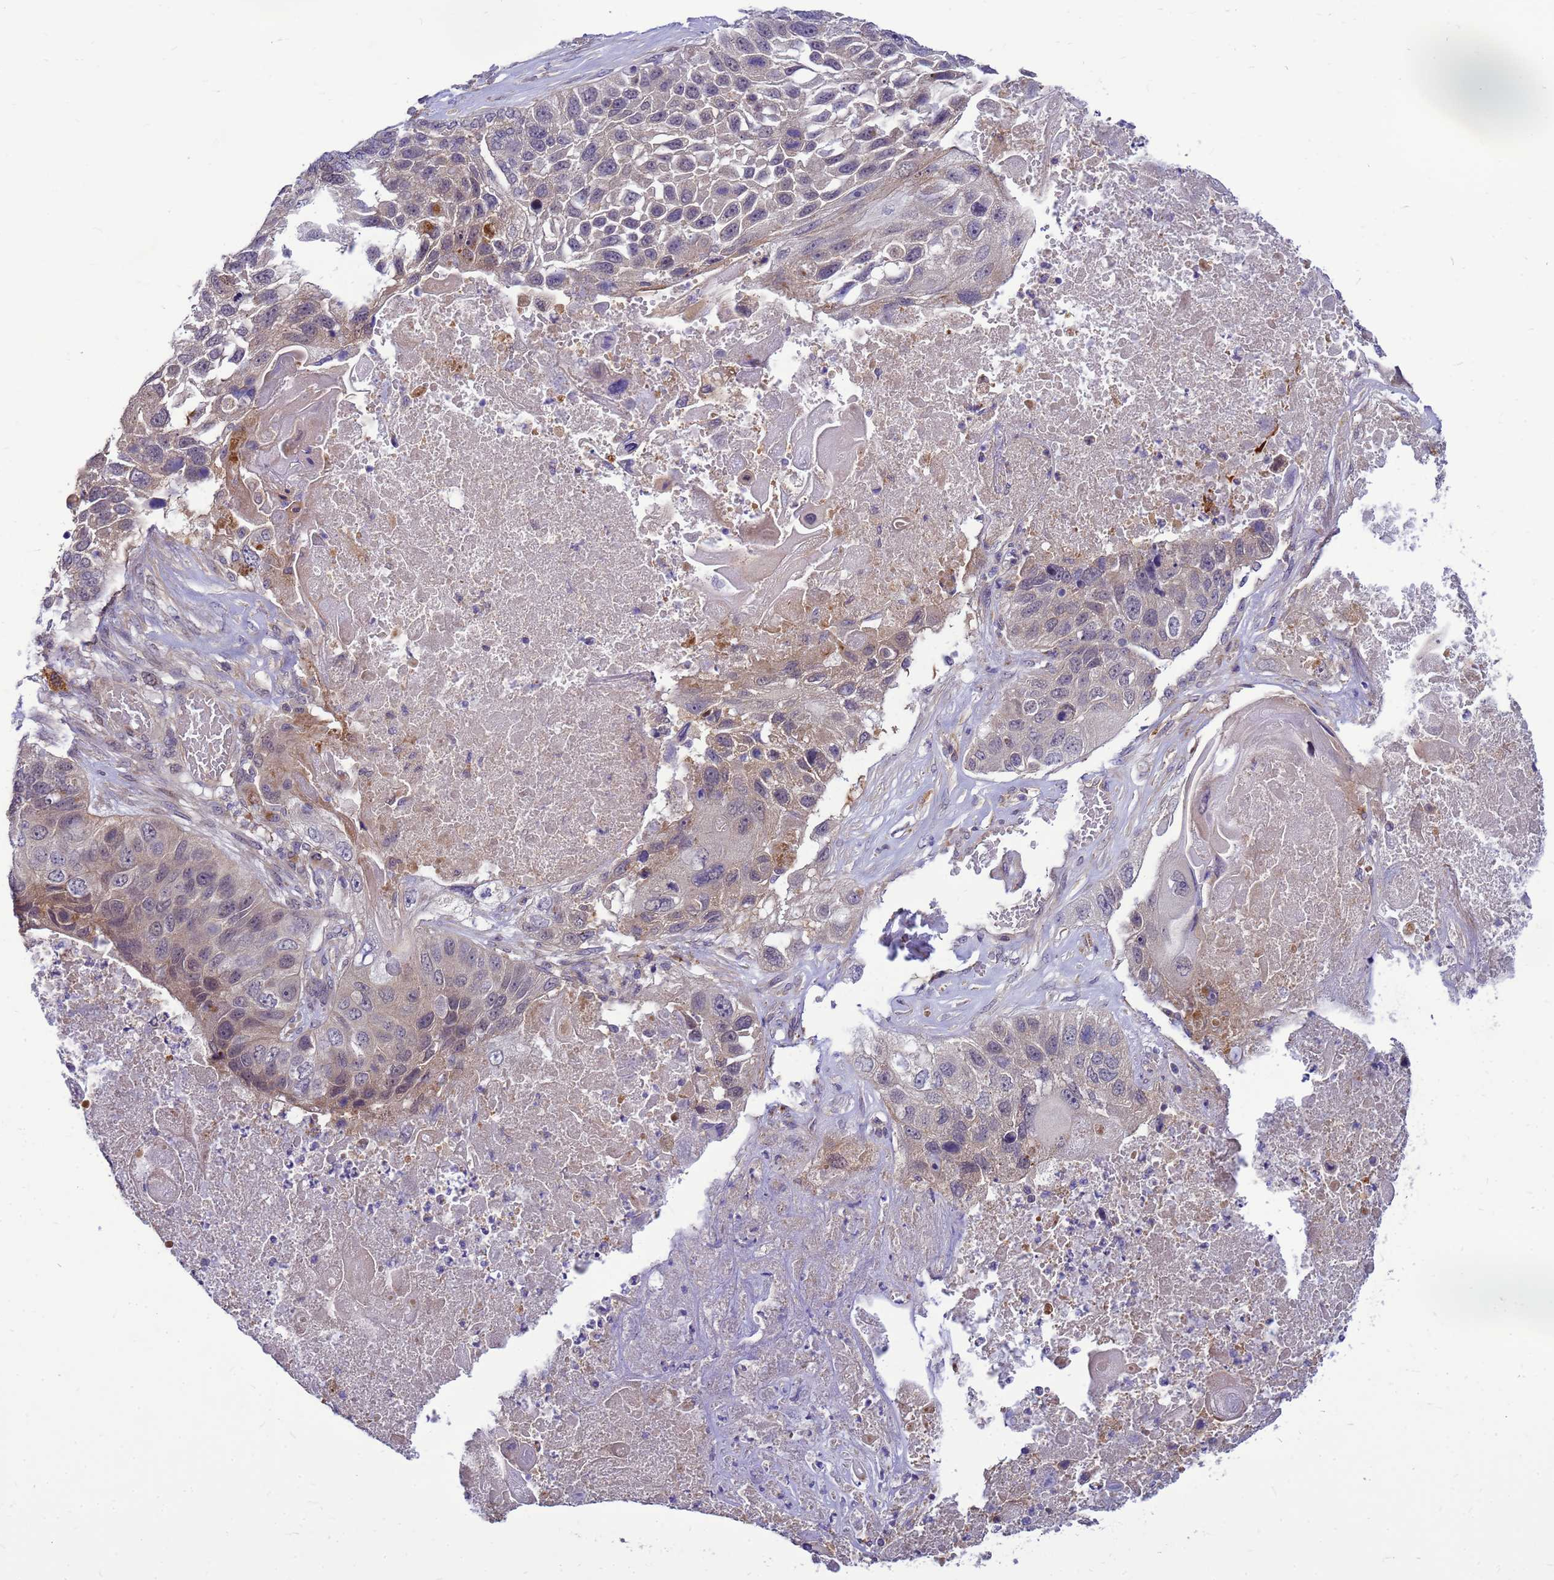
{"staining": {"intensity": "weak", "quantity": "25%-75%", "location": "cytoplasmic/membranous"}, "tissue": "lung cancer", "cell_type": "Tumor cells", "image_type": "cancer", "snomed": [{"axis": "morphology", "description": "Squamous cell carcinoma, NOS"}, {"axis": "topography", "description": "Lung"}], "caption": "Tumor cells show low levels of weak cytoplasmic/membranous staining in approximately 25%-75% of cells in human squamous cell carcinoma (lung).", "gene": "ENOPH1", "patient": {"sex": "male", "age": 61}}